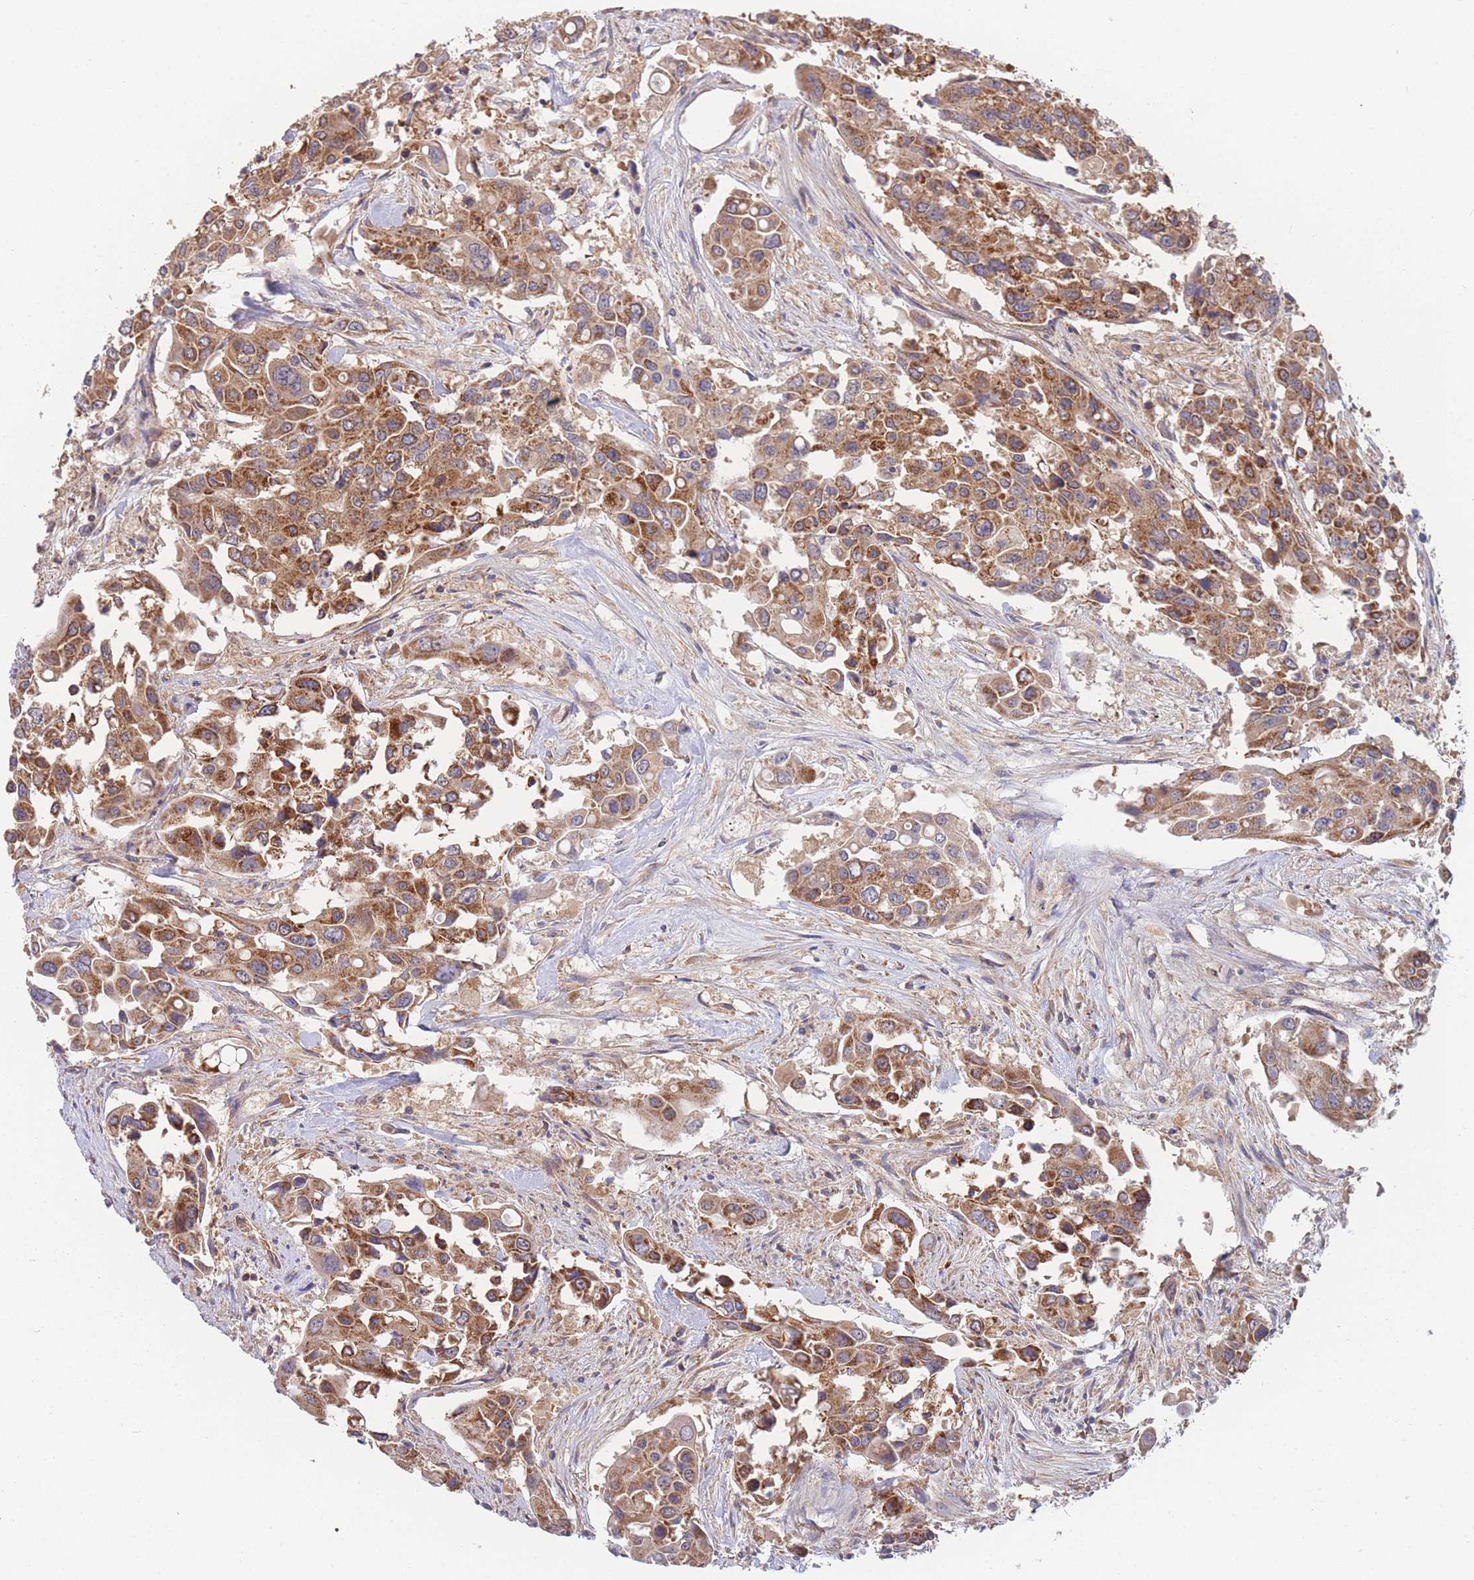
{"staining": {"intensity": "moderate", "quantity": ">75%", "location": "cytoplasmic/membranous"}, "tissue": "colorectal cancer", "cell_type": "Tumor cells", "image_type": "cancer", "snomed": [{"axis": "morphology", "description": "Adenocarcinoma, NOS"}, {"axis": "topography", "description": "Colon"}], "caption": "Immunohistochemical staining of human colorectal cancer demonstrates moderate cytoplasmic/membranous protein expression in about >75% of tumor cells.", "gene": "MRPS18B", "patient": {"sex": "male", "age": 77}}